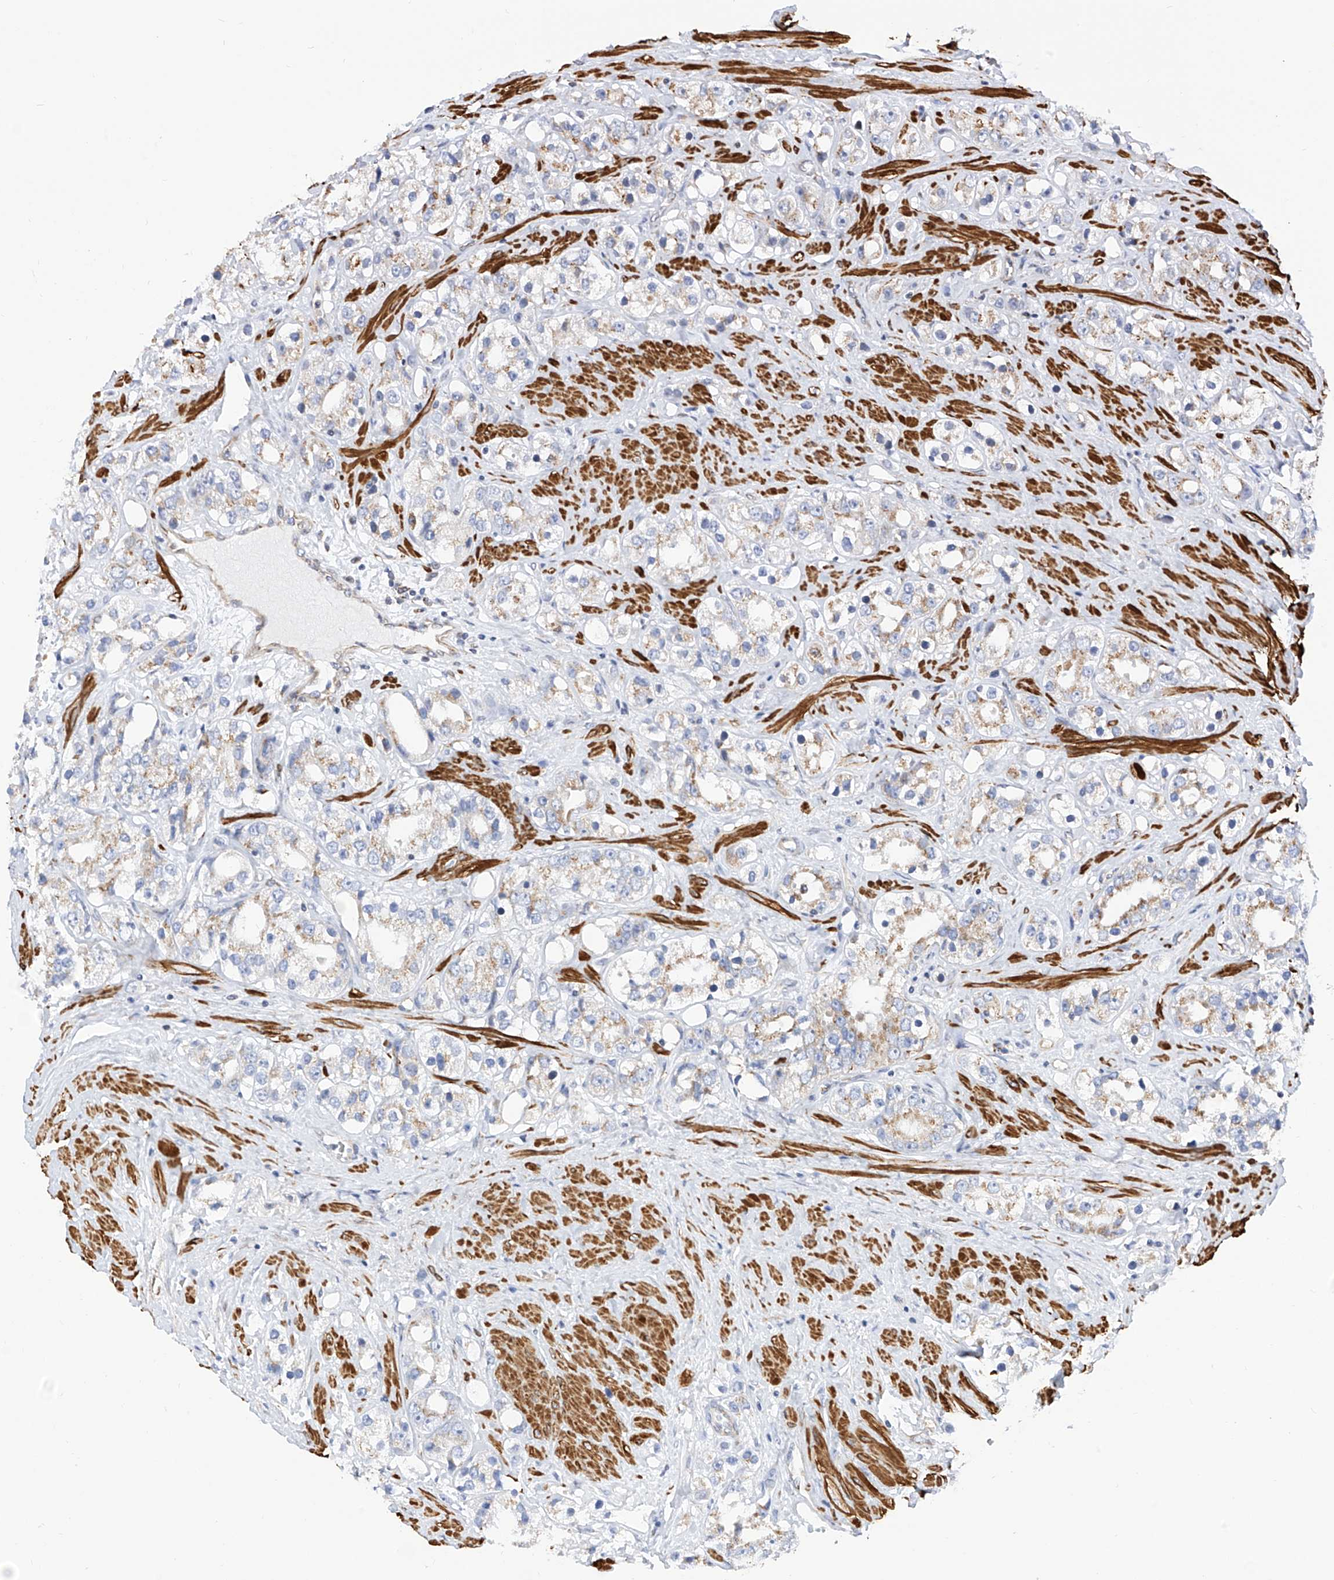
{"staining": {"intensity": "weak", "quantity": "25%-75%", "location": "cytoplasmic/membranous"}, "tissue": "prostate cancer", "cell_type": "Tumor cells", "image_type": "cancer", "snomed": [{"axis": "morphology", "description": "Adenocarcinoma, NOS"}, {"axis": "topography", "description": "Prostate"}], "caption": "Immunohistochemistry micrograph of neoplastic tissue: human prostate adenocarcinoma stained using IHC reveals low levels of weak protein expression localized specifically in the cytoplasmic/membranous of tumor cells, appearing as a cytoplasmic/membranous brown color.", "gene": "TTLL8", "patient": {"sex": "male", "age": 79}}